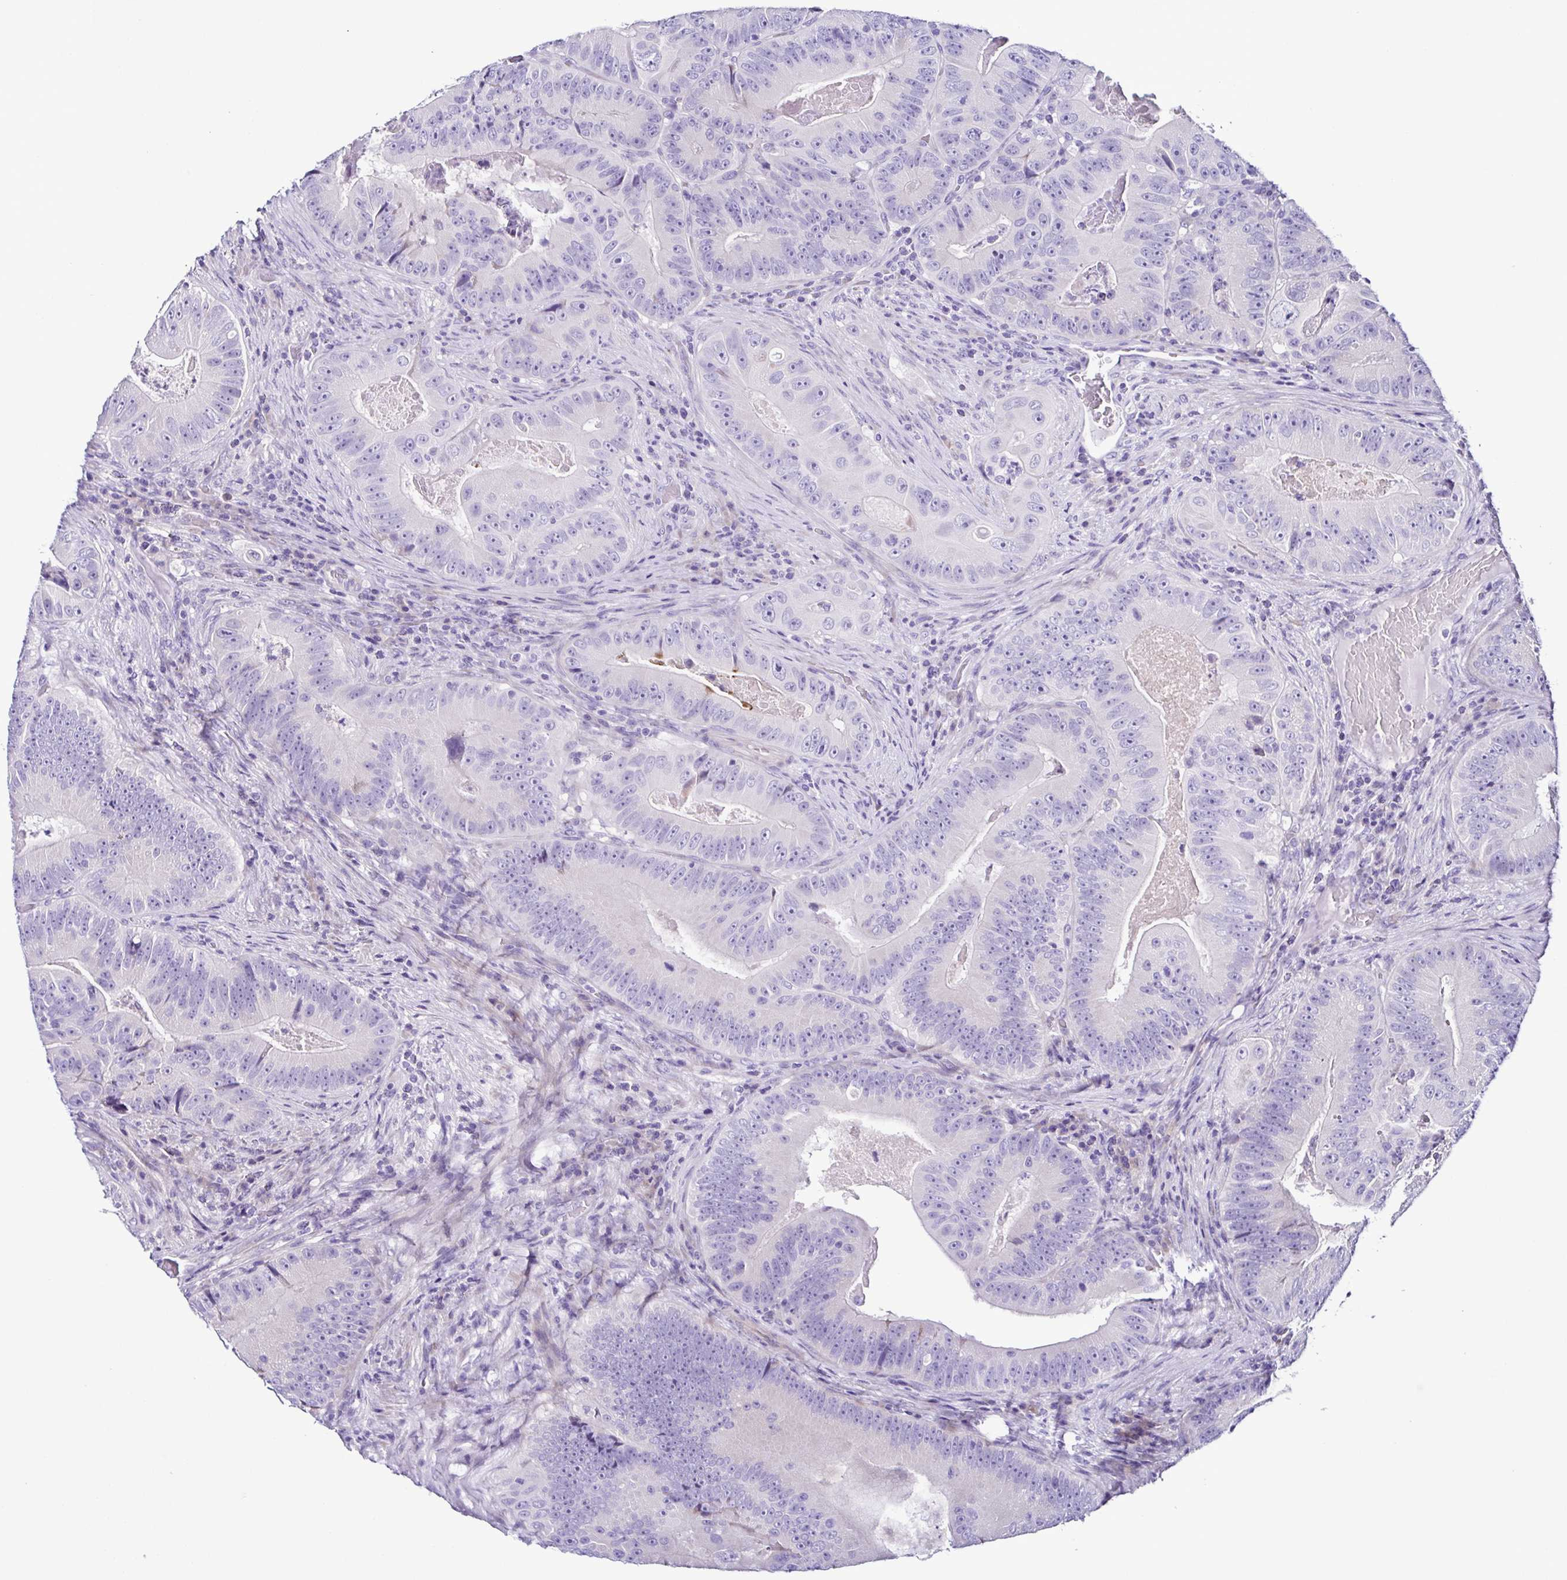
{"staining": {"intensity": "negative", "quantity": "none", "location": "none"}, "tissue": "colorectal cancer", "cell_type": "Tumor cells", "image_type": "cancer", "snomed": [{"axis": "morphology", "description": "Adenocarcinoma, NOS"}, {"axis": "topography", "description": "Colon"}], "caption": "Immunohistochemistry (IHC) of colorectal cancer (adenocarcinoma) demonstrates no positivity in tumor cells. Brightfield microscopy of immunohistochemistry stained with DAB (3,3'-diaminobenzidine) (brown) and hematoxylin (blue), captured at high magnification.", "gene": "SRL", "patient": {"sex": "female", "age": 86}}